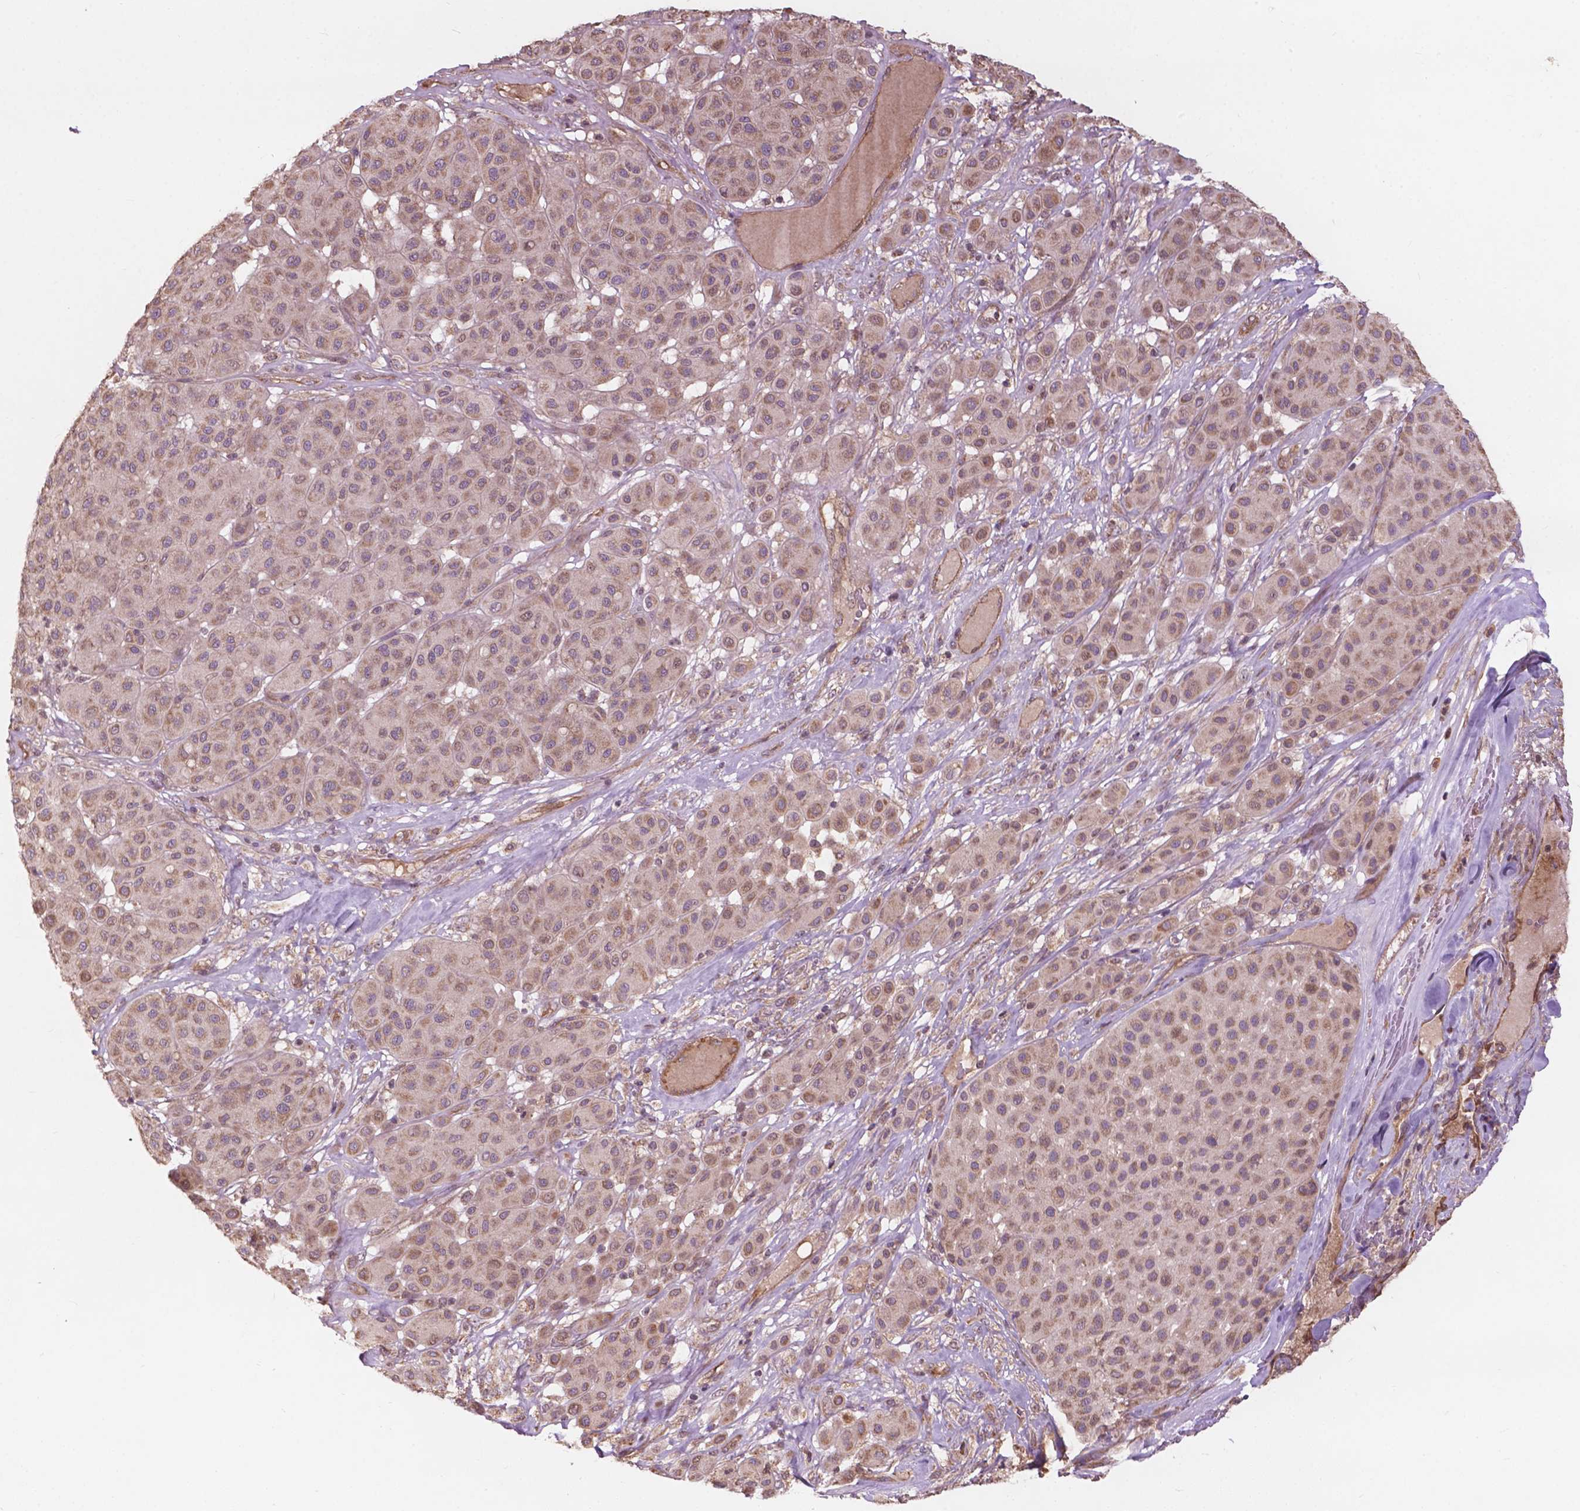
{"staining": {"intensity": "weak", "quantity": "25%-75%", "location": "cytoplasmic/membranous"}, "tissue": "melanoma", "cell_type": "Tumor cells", "image_type": "cancer", "snomed": [{"axis": "morphology", "description": "Malignant melanoma, Metastatic site"}, {"axis": "topography", "description": "Smooth muscle"}], "caption": "Approximately 25%-75% of tumor cells in melanoma demonstrate weak cytoplasmic/membranous protein staining as visualized by brown immunohistochemical staining.", "gene": "CDC42BPA", "patient": {"sex": "male", "age": 41}}